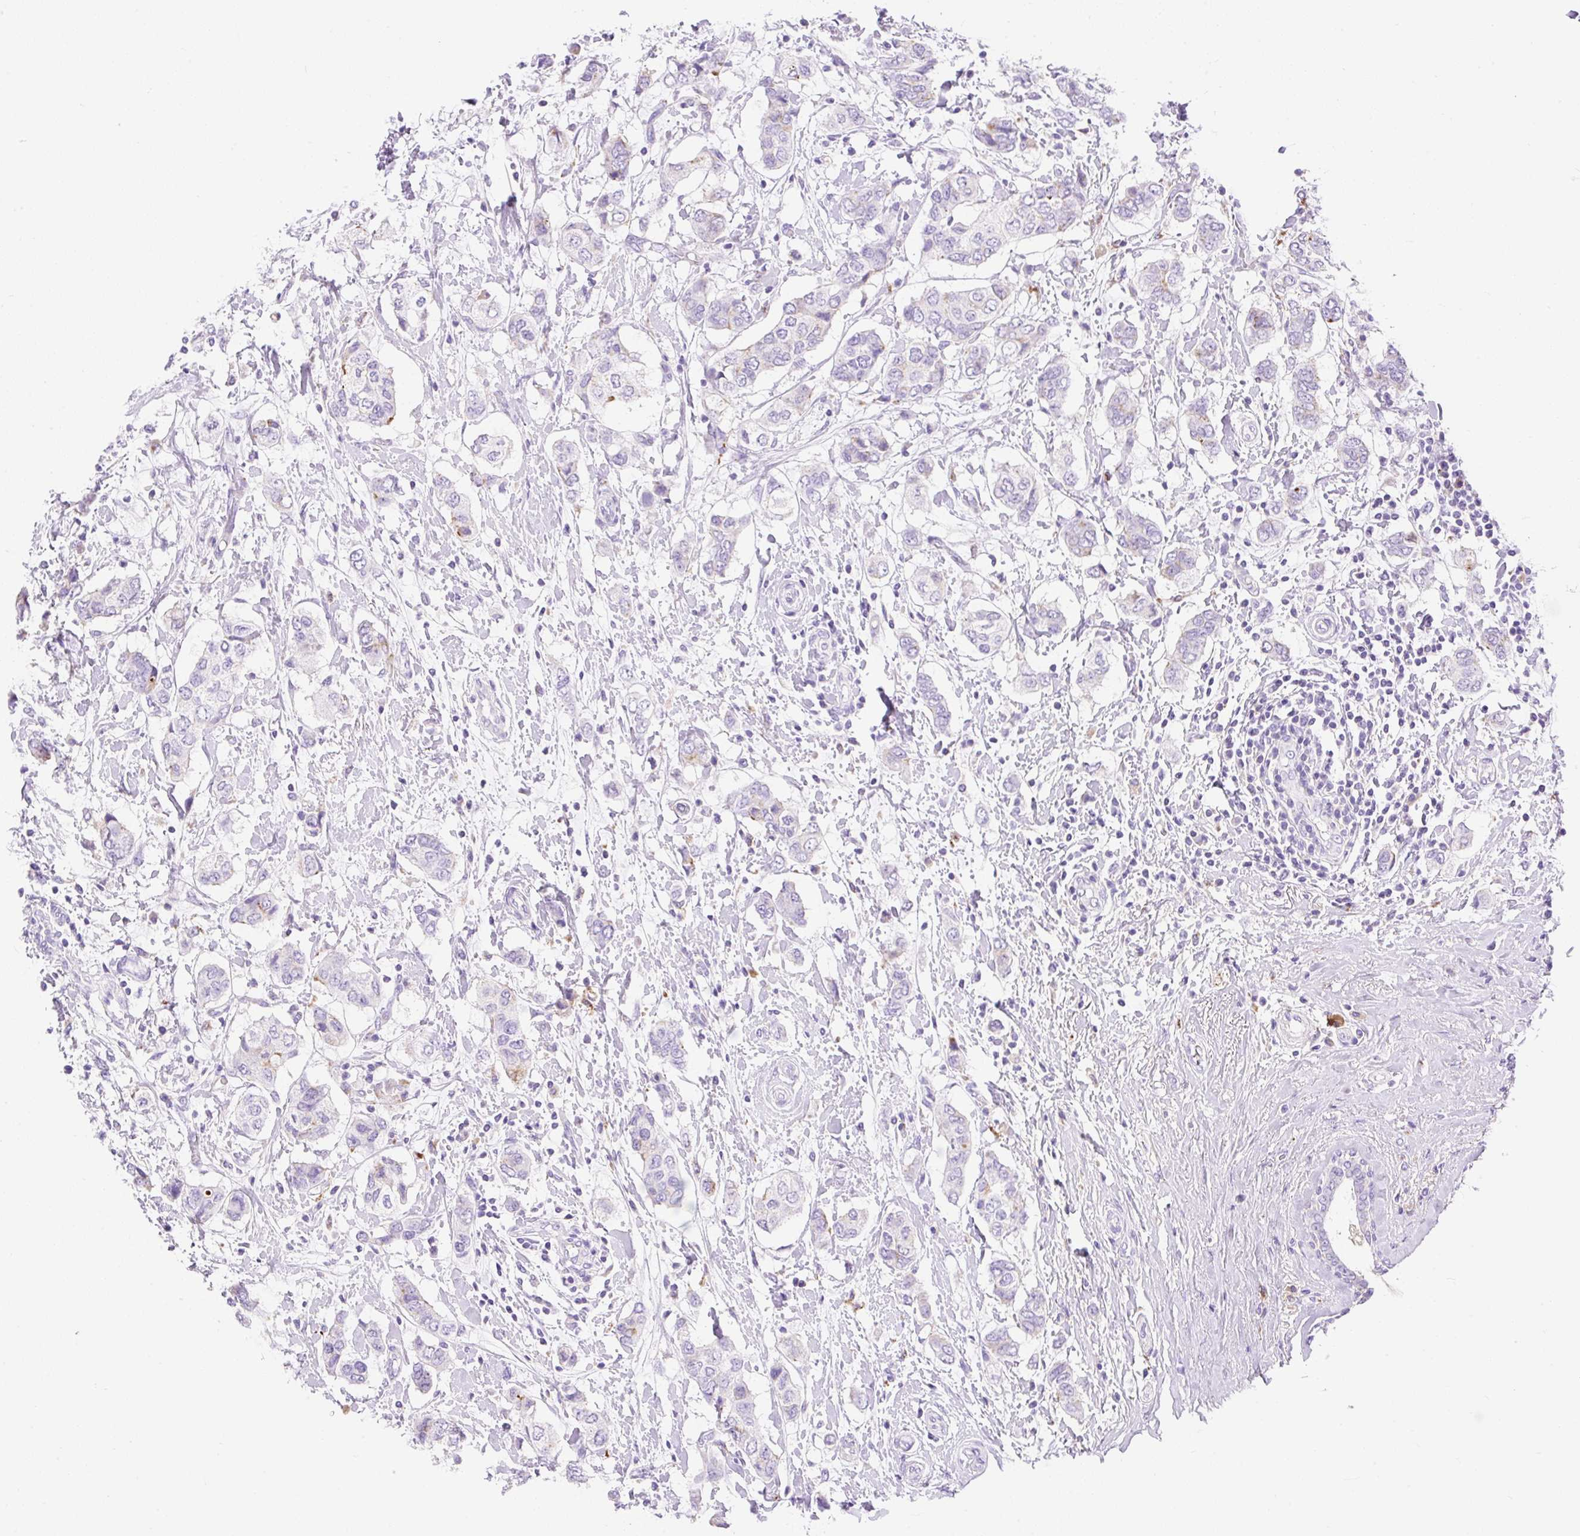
{"staining": {"intensity": "negative", "quantity": "none", "location": "none"}, "tissue": "breast cancer", "cell_type": "Tumor cells", "image_type": "cancer", "snomed": [{"axis": "morphology", "description": "Lobular carcinoma"}, {"axis": "topography", "description": "Breast"}], "caption": "IHC histopathology image of breast cancer (lobular carcinoma) stained for a protein (brown), which exhibits no staining in tumor cells. Brightfield microscopy of immunohistochemistry stained with DAB (brown) and hematoxylin (blue), captured at high magnification.", "gene": "HEXB", "patient": {"sex": "female", "age": 51}}